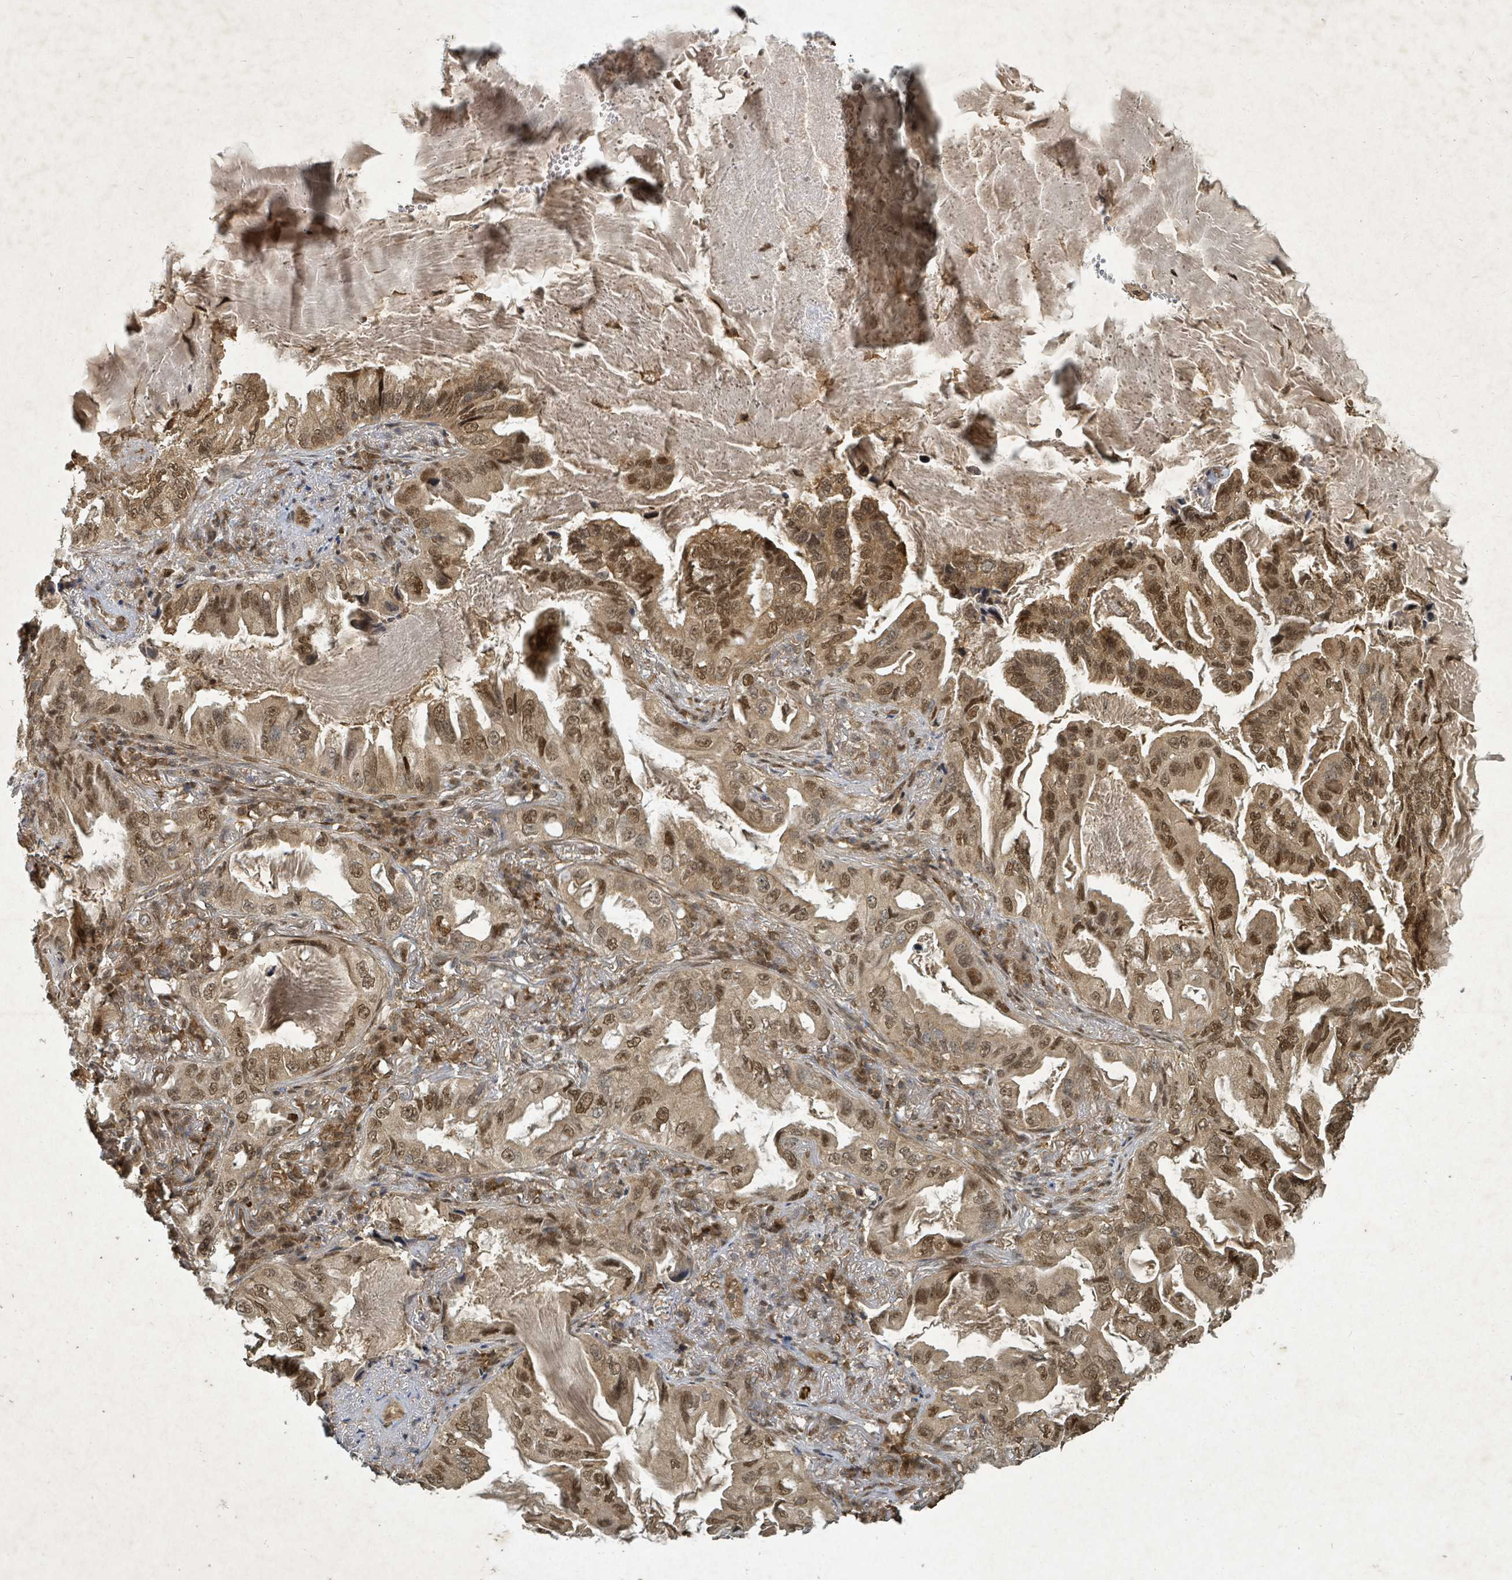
{"staining": {"intensity": "moderate", "quantity": ">75%", "location": "cytoplasmic/membranous,nuclear"}, "tissue": "lung cancer", "cell_type": "Tumor cells", "image_type": "cancer", "snomed": [{"axis": "morphology", "description": "Adenocarcinoma, NOS"}, {"axis": "topography", "description": "Lung"}], "caption": "A medium amount of moderate cytoplasmic/membranous and nuclear expression is present in about >75% of tumor cells in lung cancer (adenocarcinoma) tissue. (Brightfield microscopy of DAB IHC at high magnification).", "gene": "KDM4E", "patient": {"sex": "female", "age": 69}}